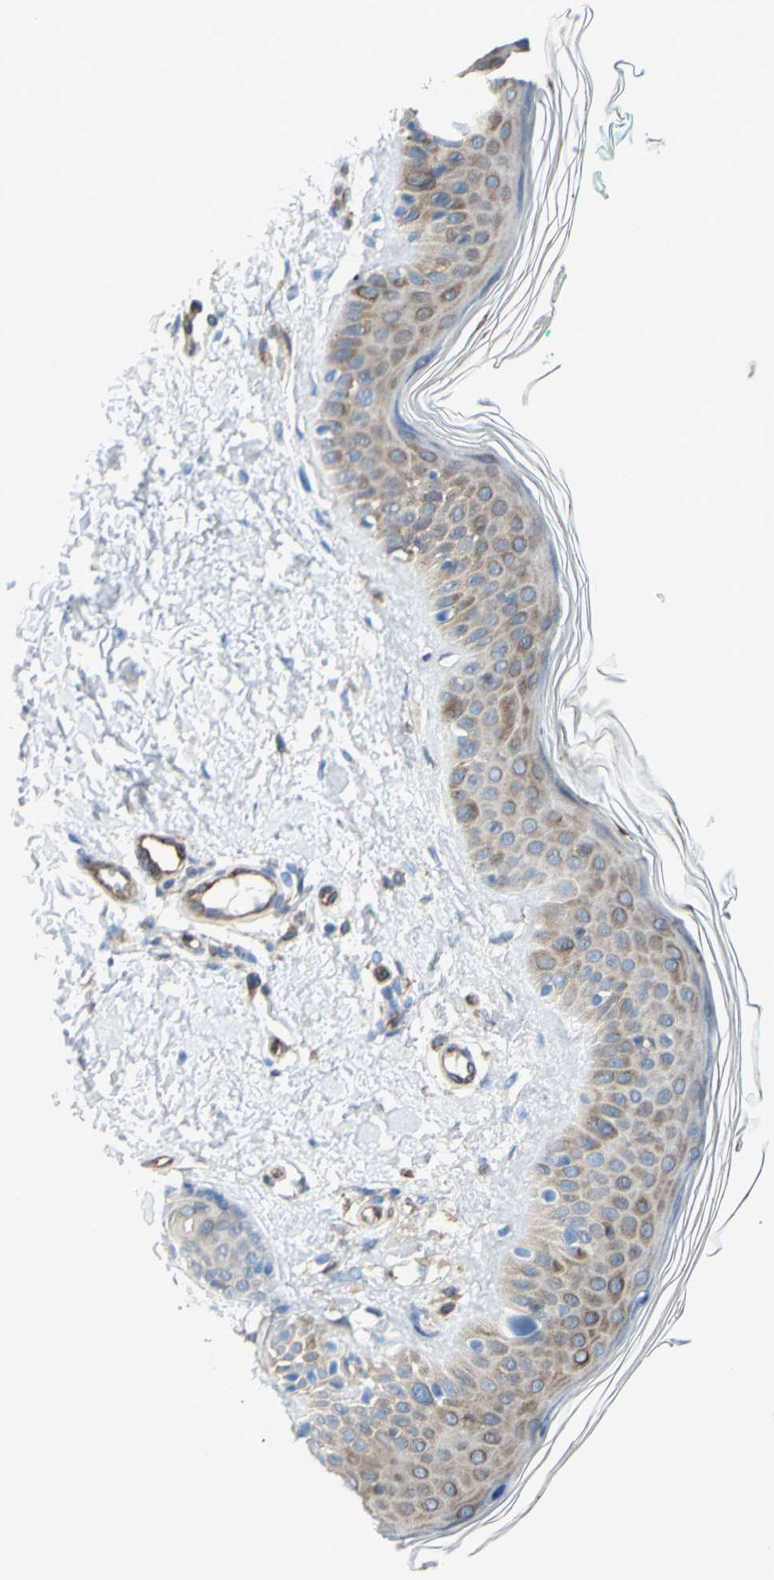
{"staining": {"intensity": "negative", "quantity": "none", "location": "none"}, "tissue": "skin", "cell_type": "Fibroblasts", "image_type": "normal", "snomed": [{"axis": "morphology", "description": "Normal tissue, NOS"}, {"axis": "topography", "description": "Skin"}], "caption": "This micrograph is of benign skin stained with IHC to label a protein in brown with the nuclei are counter-stained blue. There is no staining in fibroblasts.", "gene": "MGST2", "patient": {"sex": "male", "age": 71}}